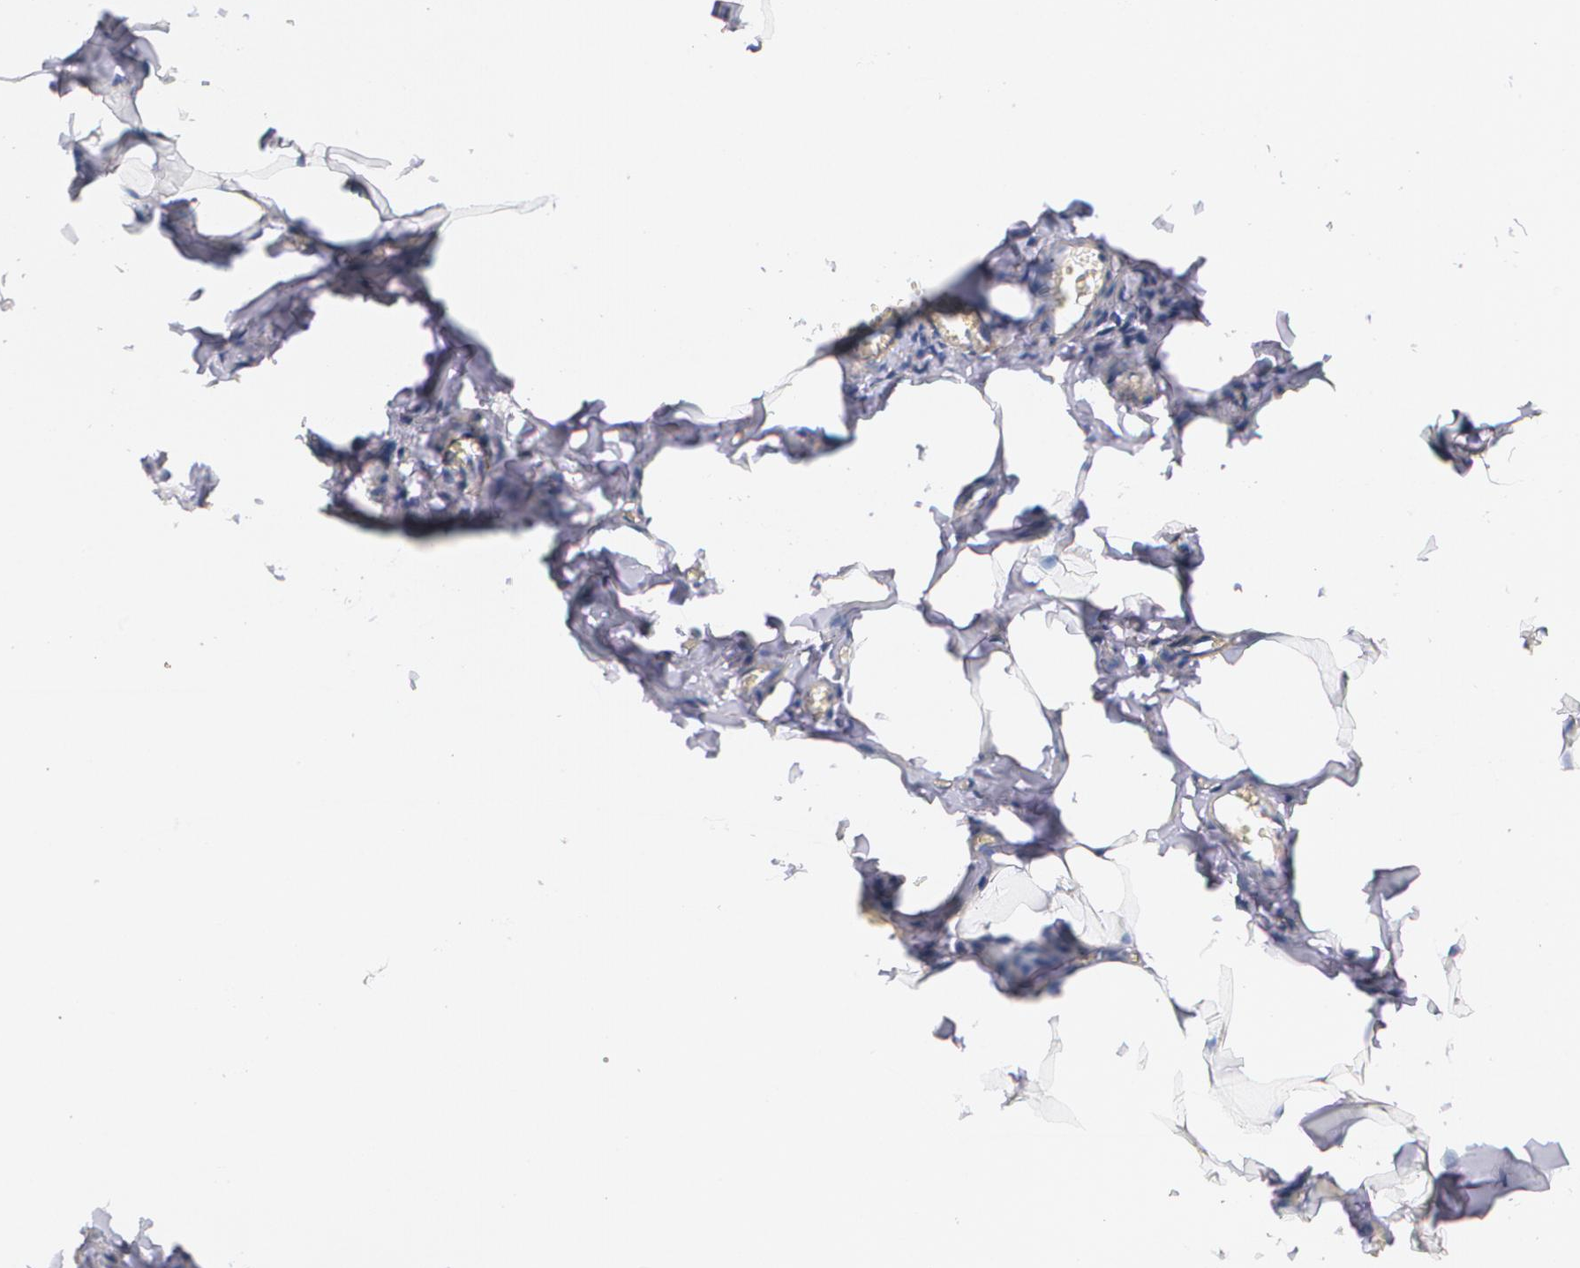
{"staining": {"intensity": "negative", "quantity": "none", "location": "none"}, "tissue": "adipose tissue", "cell_type": "Adipocytes", "image_type": "normal", "snomed": [{"axis": "morphology", "description": "Normal tissue, NOS"}, {"axis": "topography", "description": "Vascular tissue"}], "caption": "An immunohistochemistry (IHC) photomicrograph of unremarkable adipose tissue is shown. There is no staining in adipocytes of adipose tissue.", "gene": "TJP1", "patient": {"sex": "male", "age": 41}}